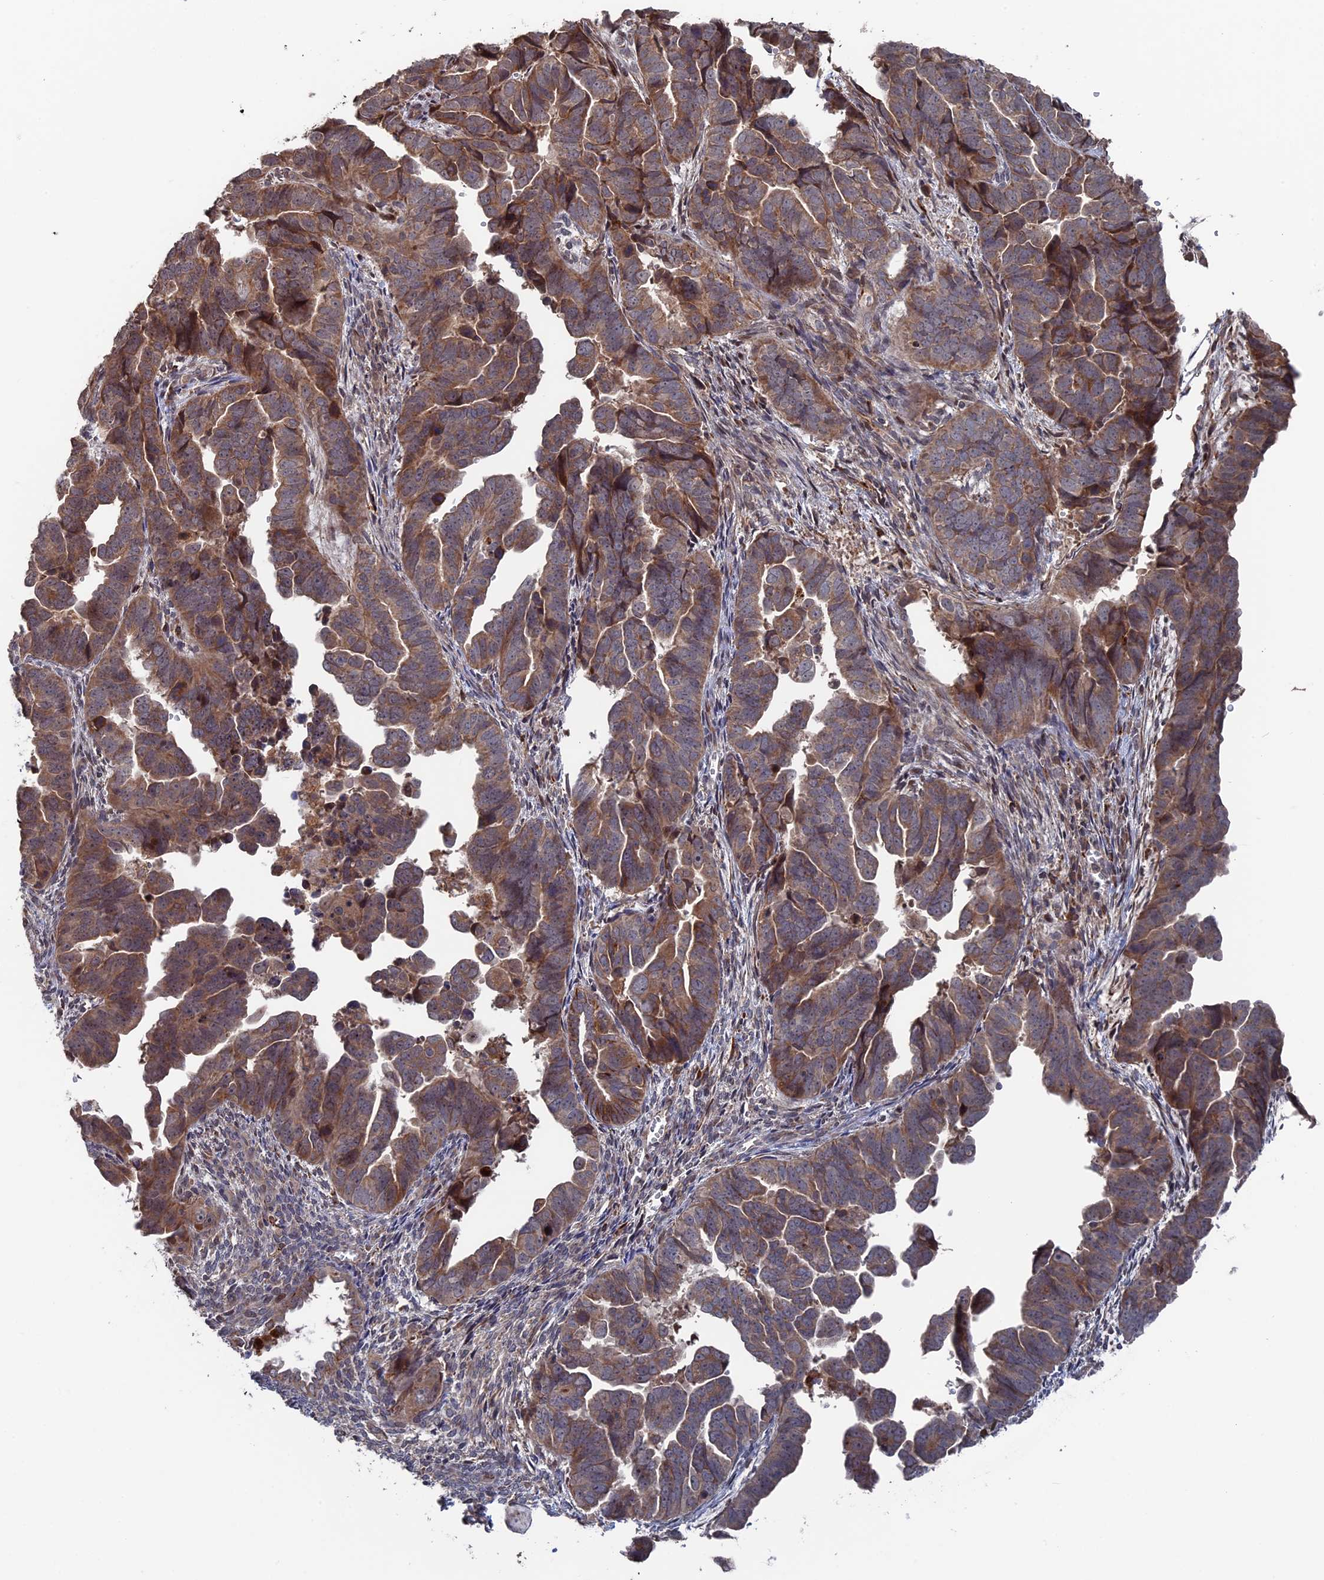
{"staining": {"intensity": "moderate", "quantity": ">75%", "location": "cytoplasmic/membranous"}, "tissue": "endometrial cancer", "cell_type": "Tumor cells", "image_type": "cancer", "snomed": [{"axis": "morphology", "description": "Adenocarcinoma, NOS"}, {"axis": "topography", "description": "Endometrium"}], "caption": "IHC micrograph of human adenocarcinoma (endometrial) stained for a protein (brown), which shows medium levels of moderate cytoplasmic/membranous staining in approximately >75% of tumor cells.", "gene": "PLA2G15", "patient": {"sex": "female", "age": 75}}